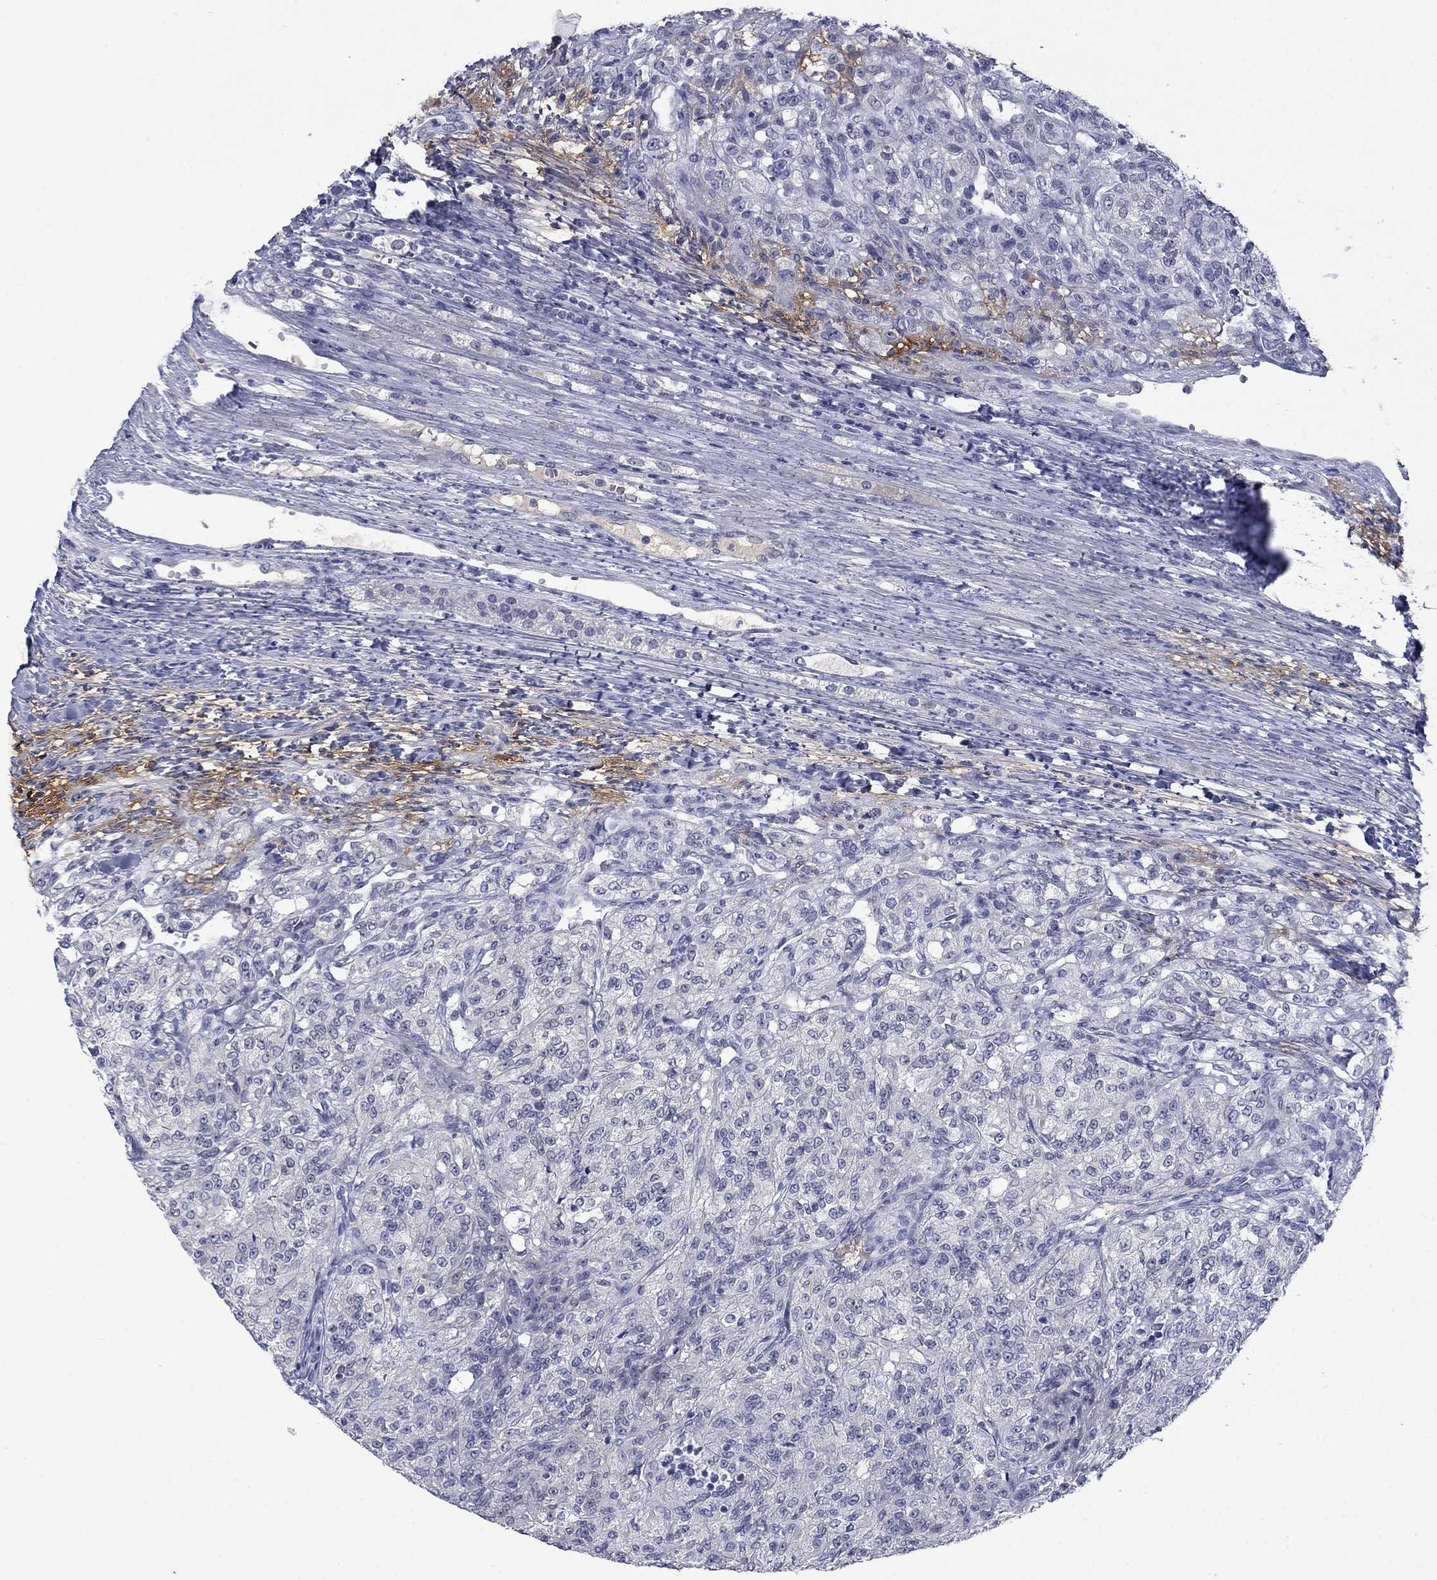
{"staining": {"intensity": "negative", "quantity": "none", "location": "none"}, "tissue": "renal cancer", "cell_type": "Tumor cells", "image_type": "cancer", "snomed": [{"axis": "morphology", "description": "Adenocarcinoma, NOS"}, {"axis": "topography", "description": "Kidney"}], "caption": "Immunohistochemistry (IHC) micrograph of neoplastic tissue: human renal cancer stained with DAB shows no significant protein staining in tumor cells.", "gene": "NSMF", "patient": {"sex": "female", "age": 63}}